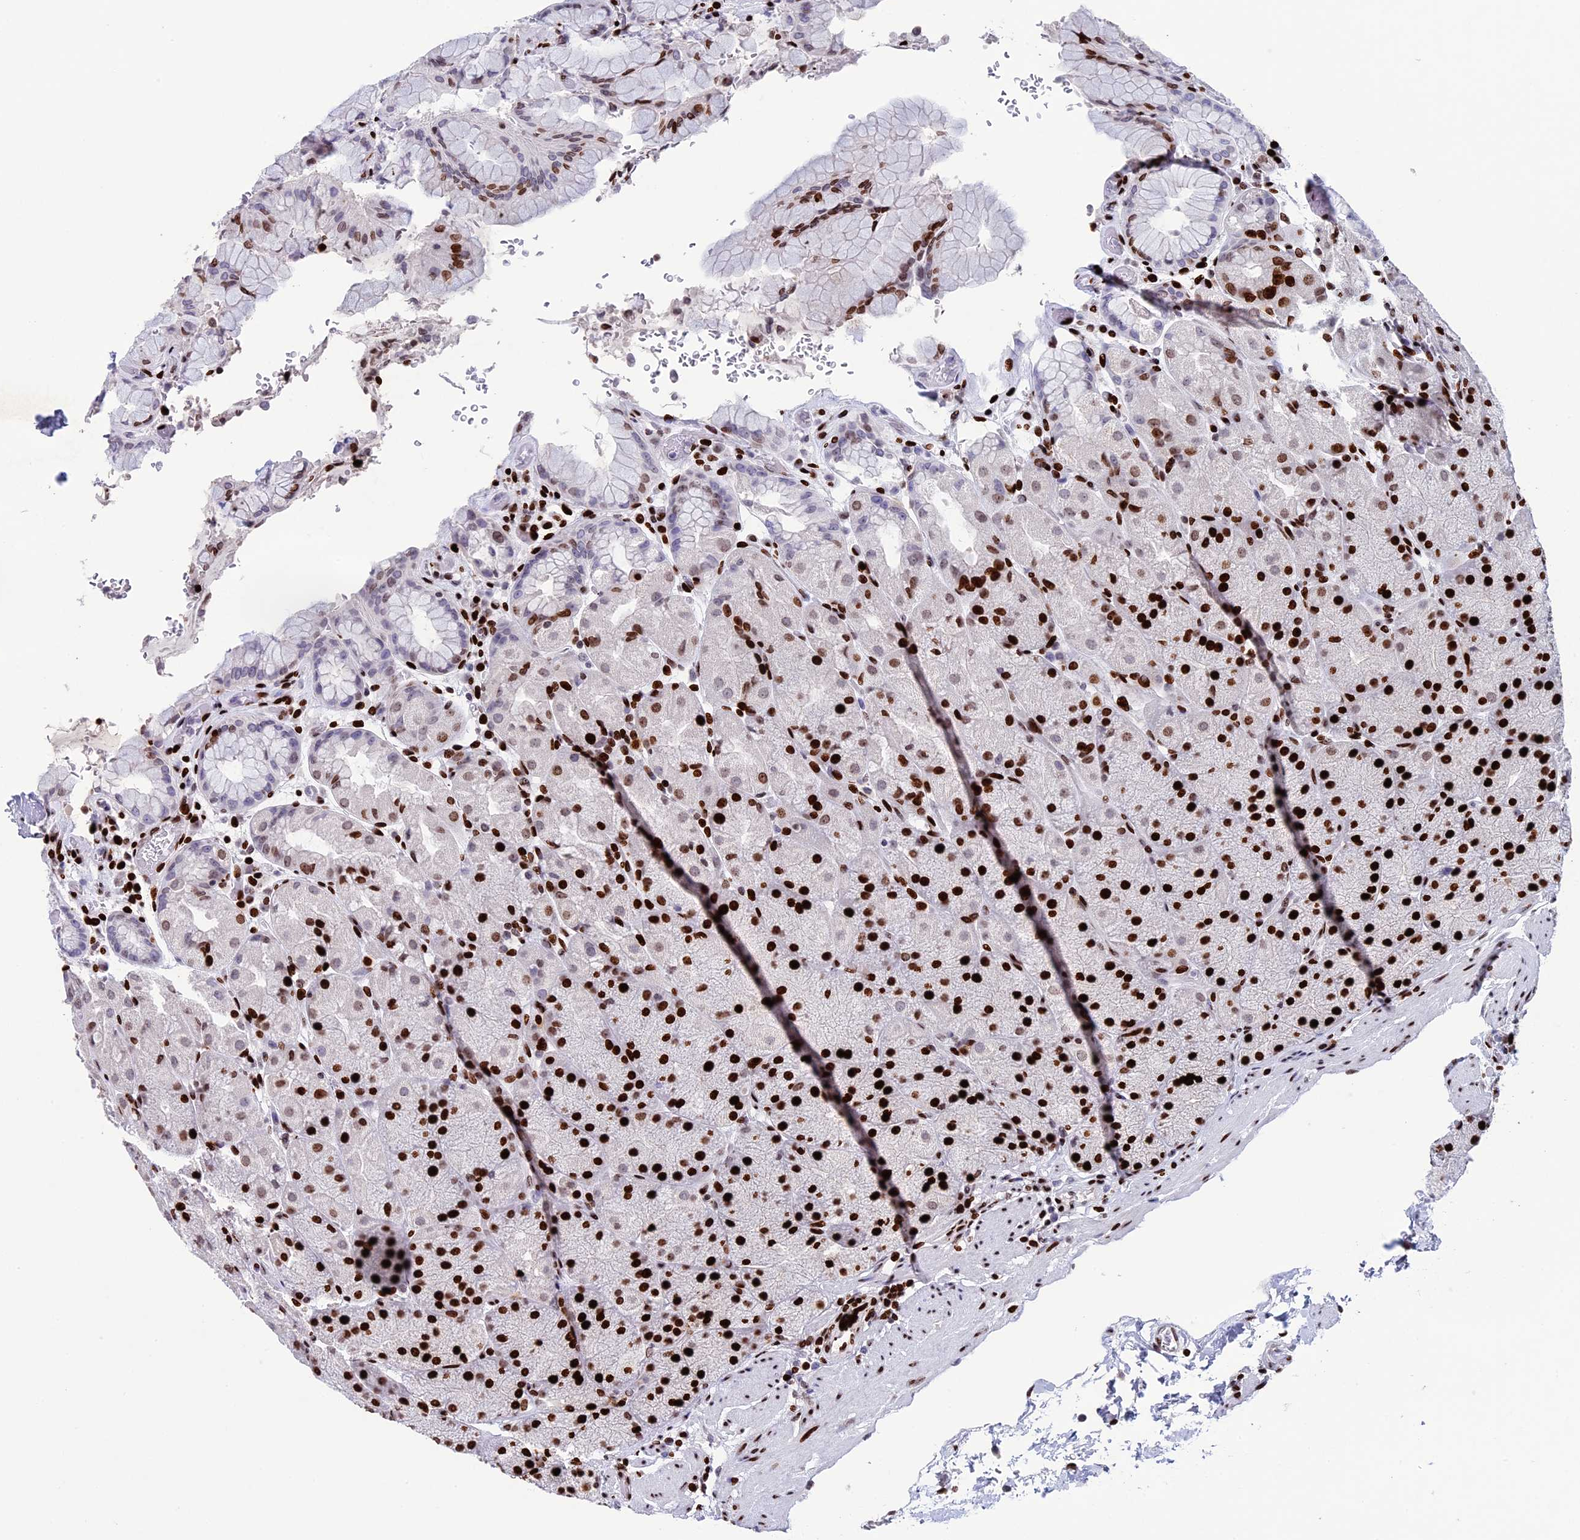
{"staining": {"intensity": "strong", "quantity": "25%-75%", "location": "nuclear"}, "tissue": "stomach", "cell_type": "Glandular cells", "image_type": "normal", "snomed": [{"axis": "morphology", "description": "Normal tissue, NOS"}, {"axis": "topography", "description": "Stomach, upper"}, {"axis": "topography", "description": "Stomach, lower"}], "caption": "Strong nuclear expression is appreciated in approximately 25%-75% of glandular cells in benign stomach. (Brightfield microscopy of DAB IHC at high magnification).", "gene": "BTBD3", "patient": {"sex": "male", "age": 67}}